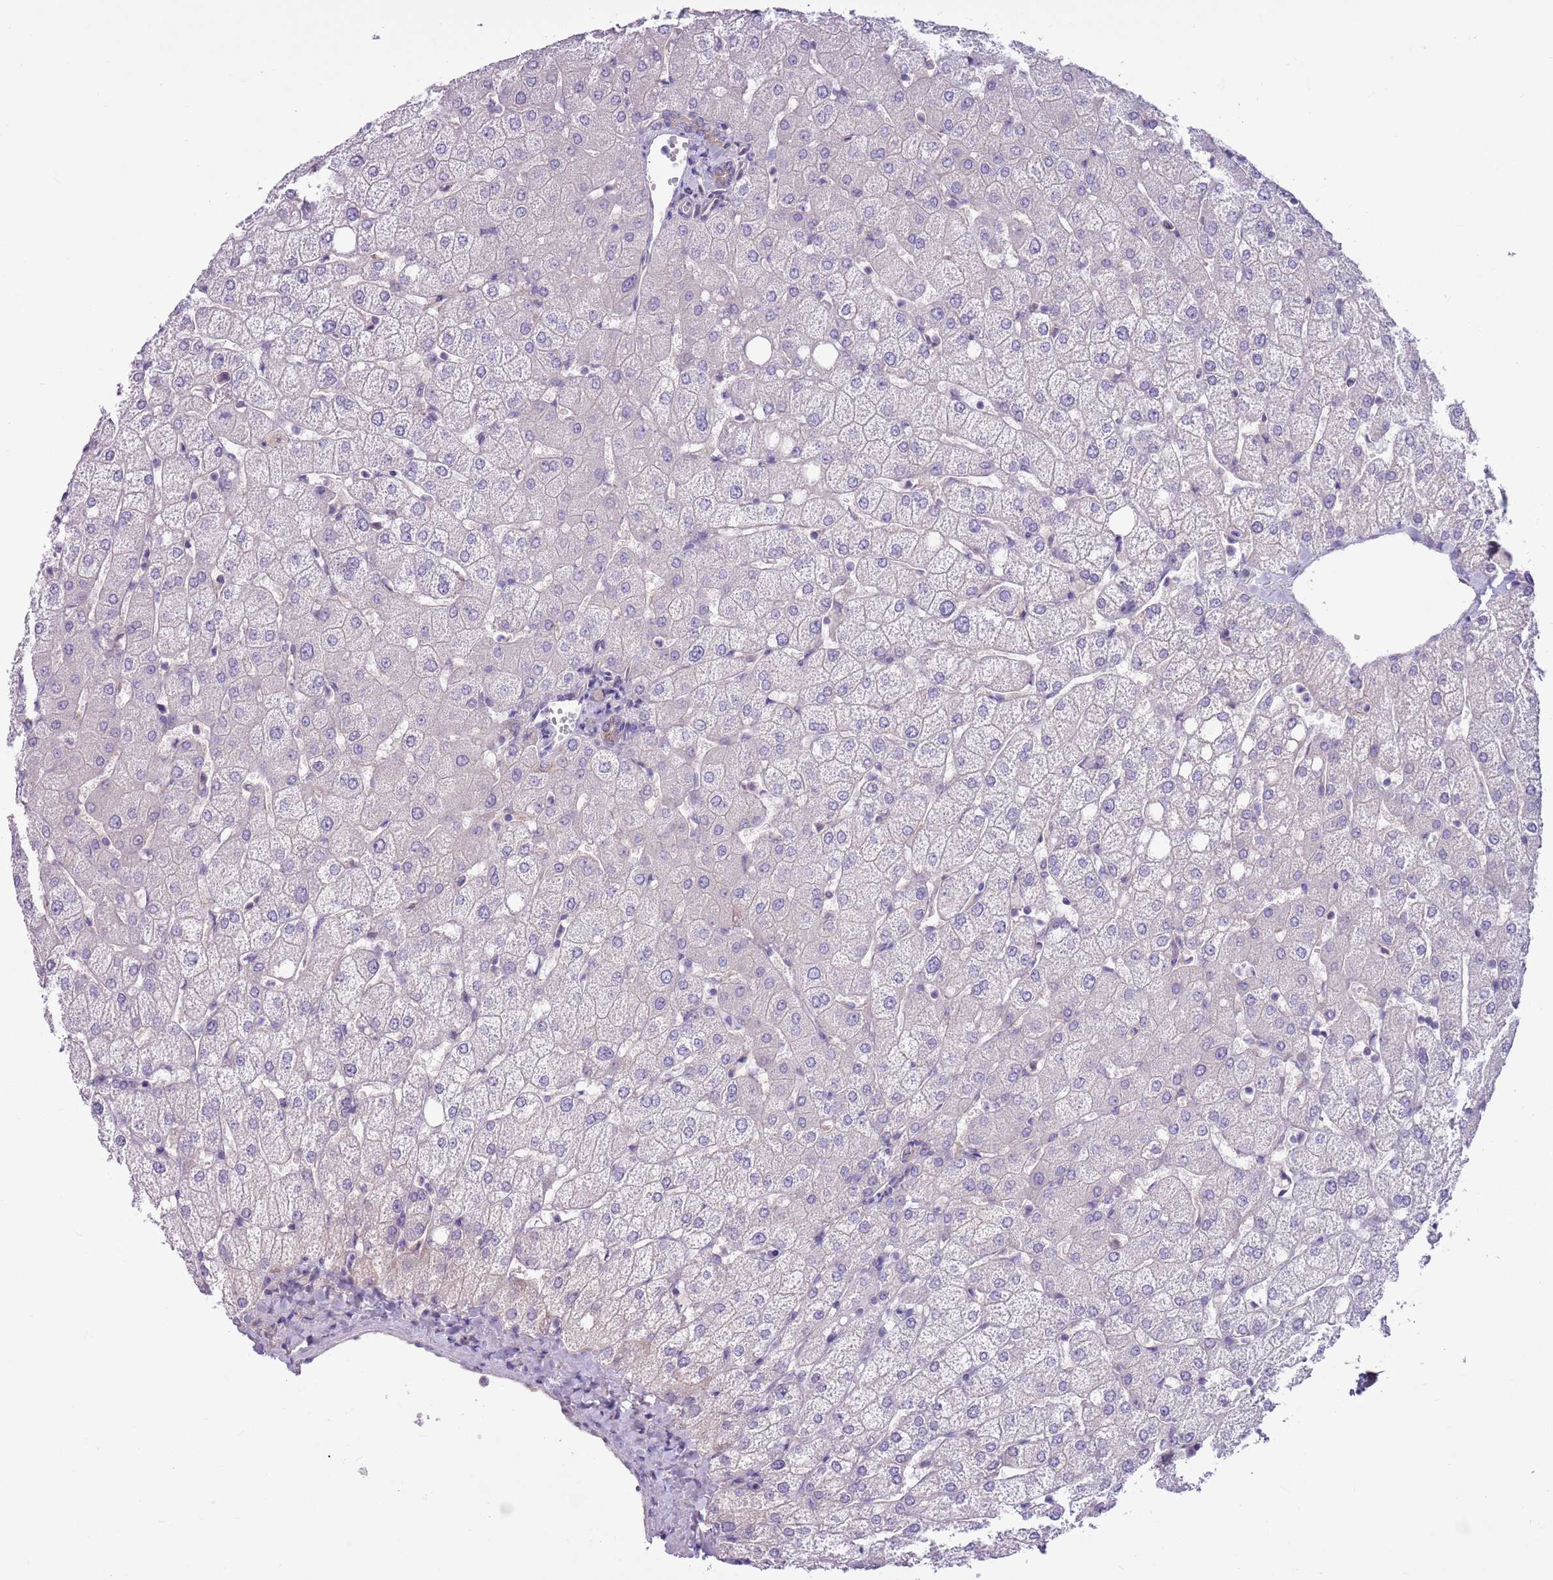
{"staining": {"intensity": "negative", "quantity": "none", "location": "none"}, "tissue": "liver", "cell_type": "Cholangiocytes", "image_type": "normal", "snomed": [{"axis": "morphology", "description": "Normal tissue, NOS"}, {"axis": "topography", "description": "Liver"}], "caption": "This is an immunohistochemistry image of normal liver. There is no expression in cholangiocytes.", "gene": "PARP8", "patient": {"sex": "female", "age": 54}}